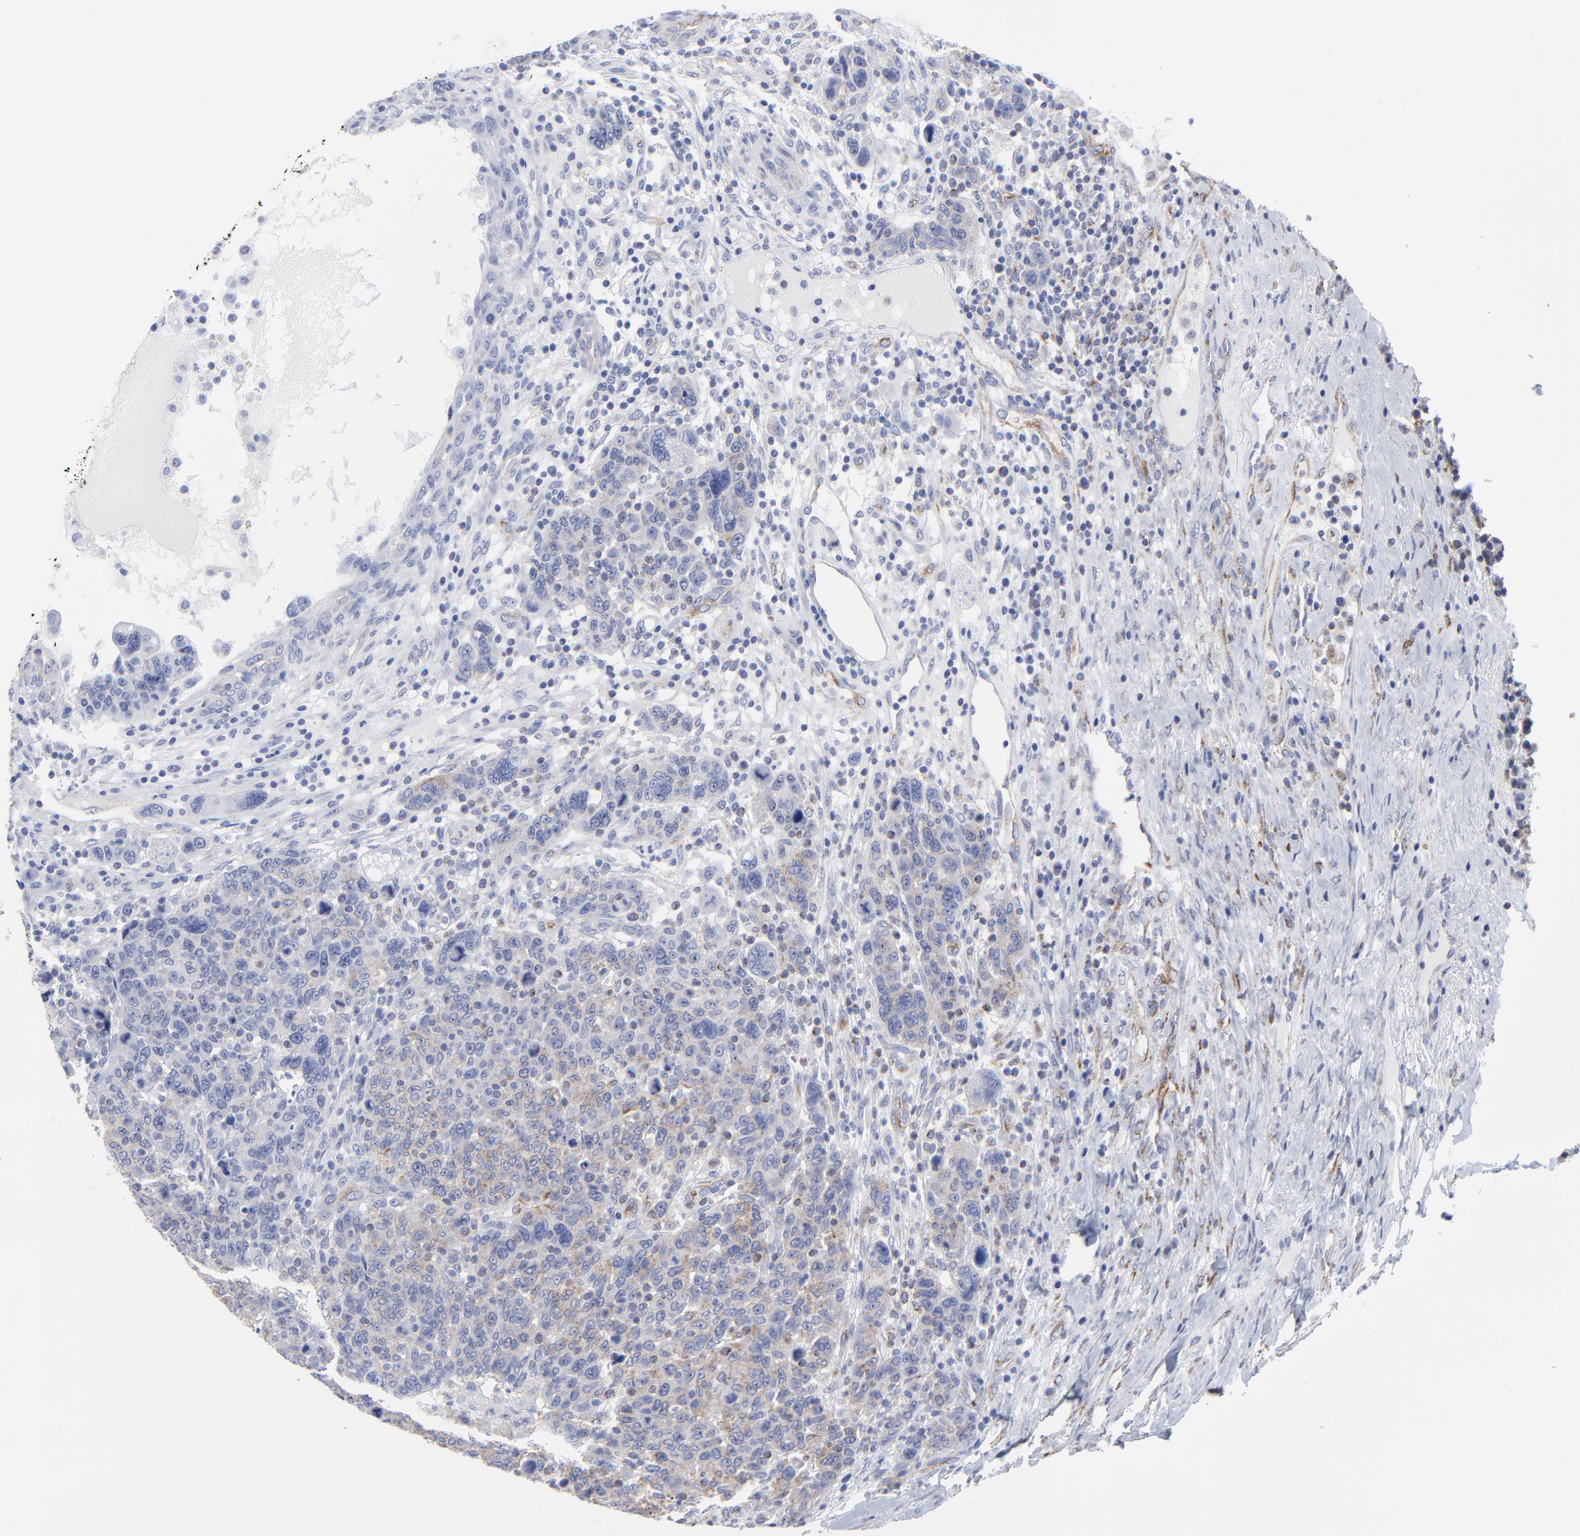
{"staining": {"intensity": "weak", "quantity": "25%-75%", "location": "cytoplasmic/membranous"}, "tissue": "breast cancer", "cell_type": "Tumor cells", "image_type": "cancer", "snomed": [{"axis": "morphology", "description": "Duct carcinoma"}, {"axis": "topography", "description": "Breast"}], "caption": "Infiltrating ductal carcinoma (breast) stained with a protein marker reveals weak staining in tumor cells.", "gene": "CNTN3", "patient": {"sex": "female", "age": 37}}